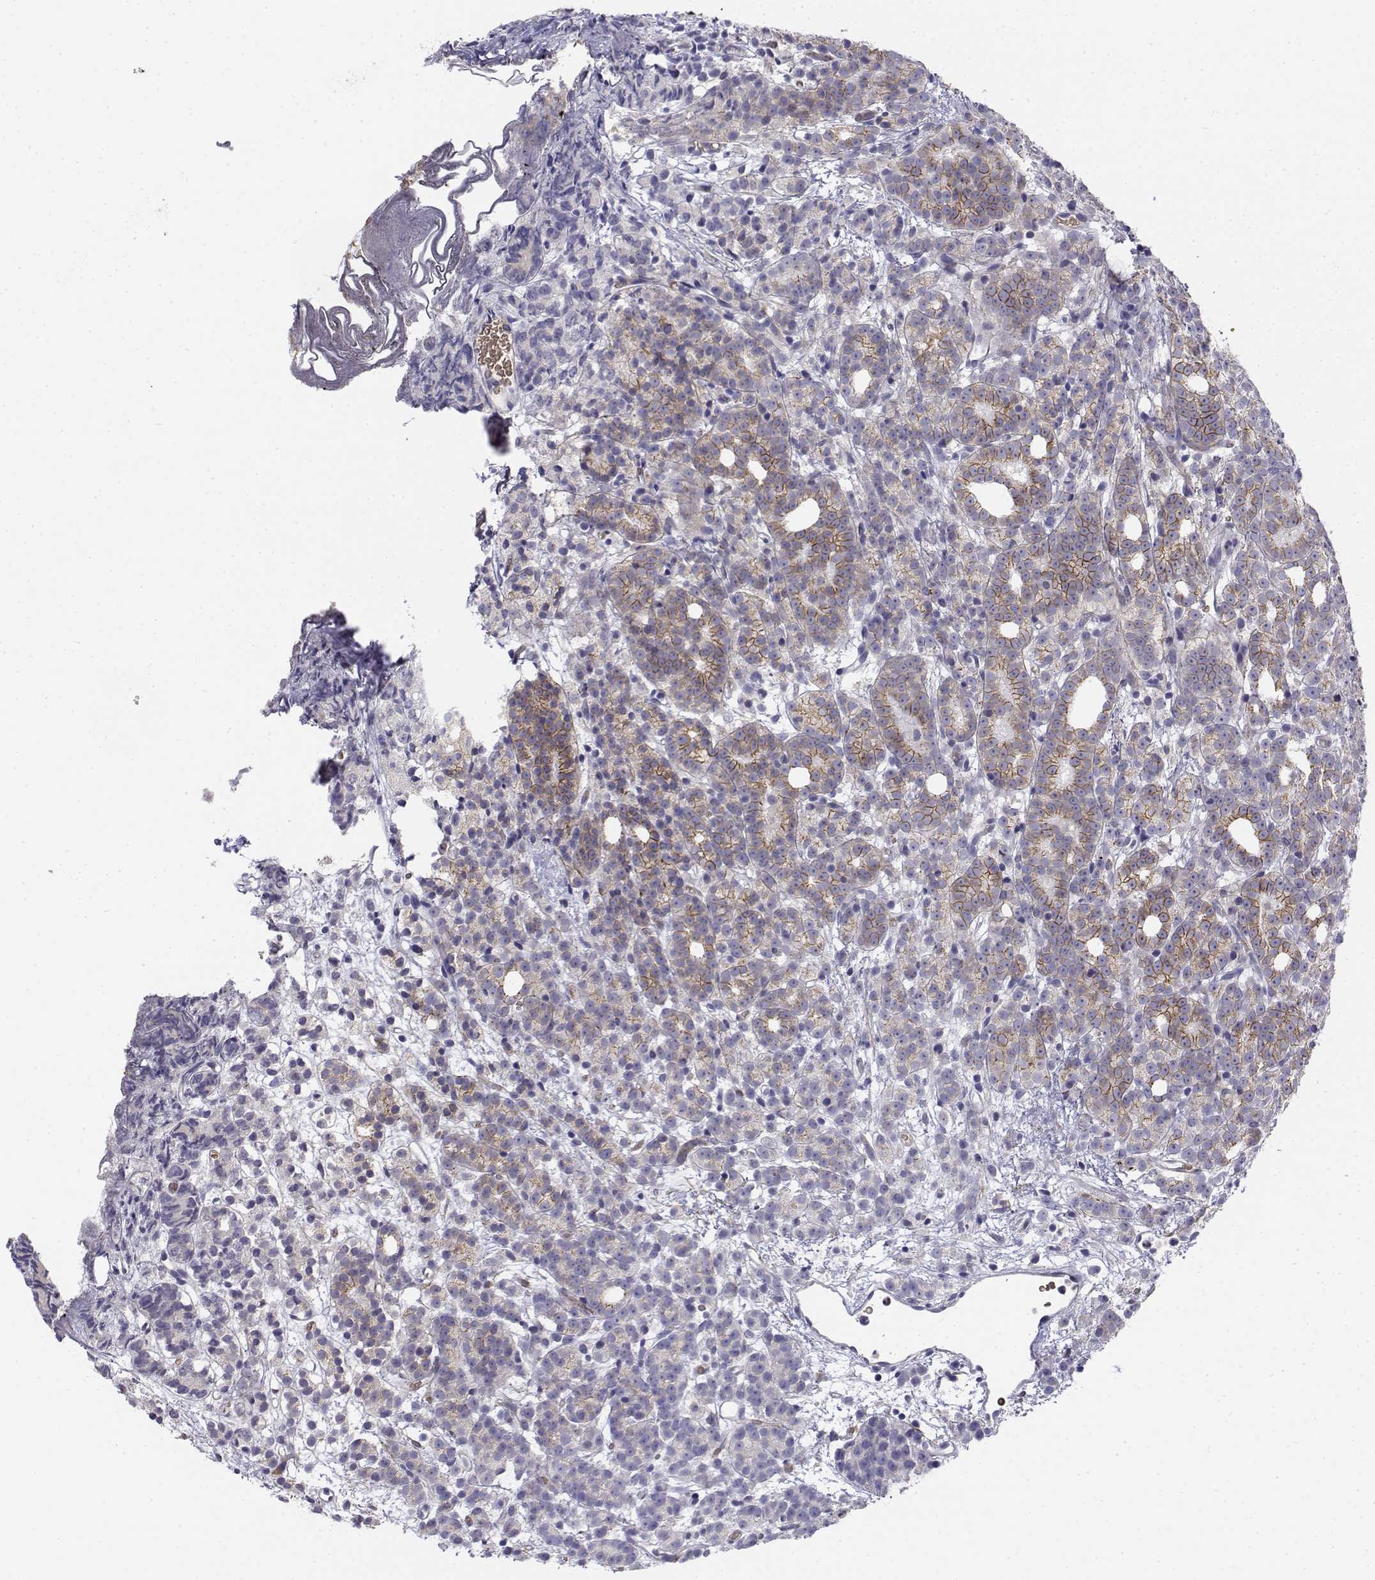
{"staining": {"intensity": "weak", "quantity": "25%-75%", "location": "cytoplasmic/membranous"}, "tissue": "prostate cancer", "cell_type": "Tumor cells", "image_type": "cancer", "snomed": [{"axis": "morphology", "description": "Adenocarcinoma, High grade"}, {"axis": "topography", "description": "Prostate"}], "caption": "A low amount of weak cytoplasmic/membranous expression is appreciated in approximately 25%-75% of tumor cells in adenocarcinoma (high-grade) (prostate) tissue. (brown staining indicates protein expression, while blue staining denotes nuclei).", "gene": "CADM1", "patient": {"sex": "male", "age": 53}}